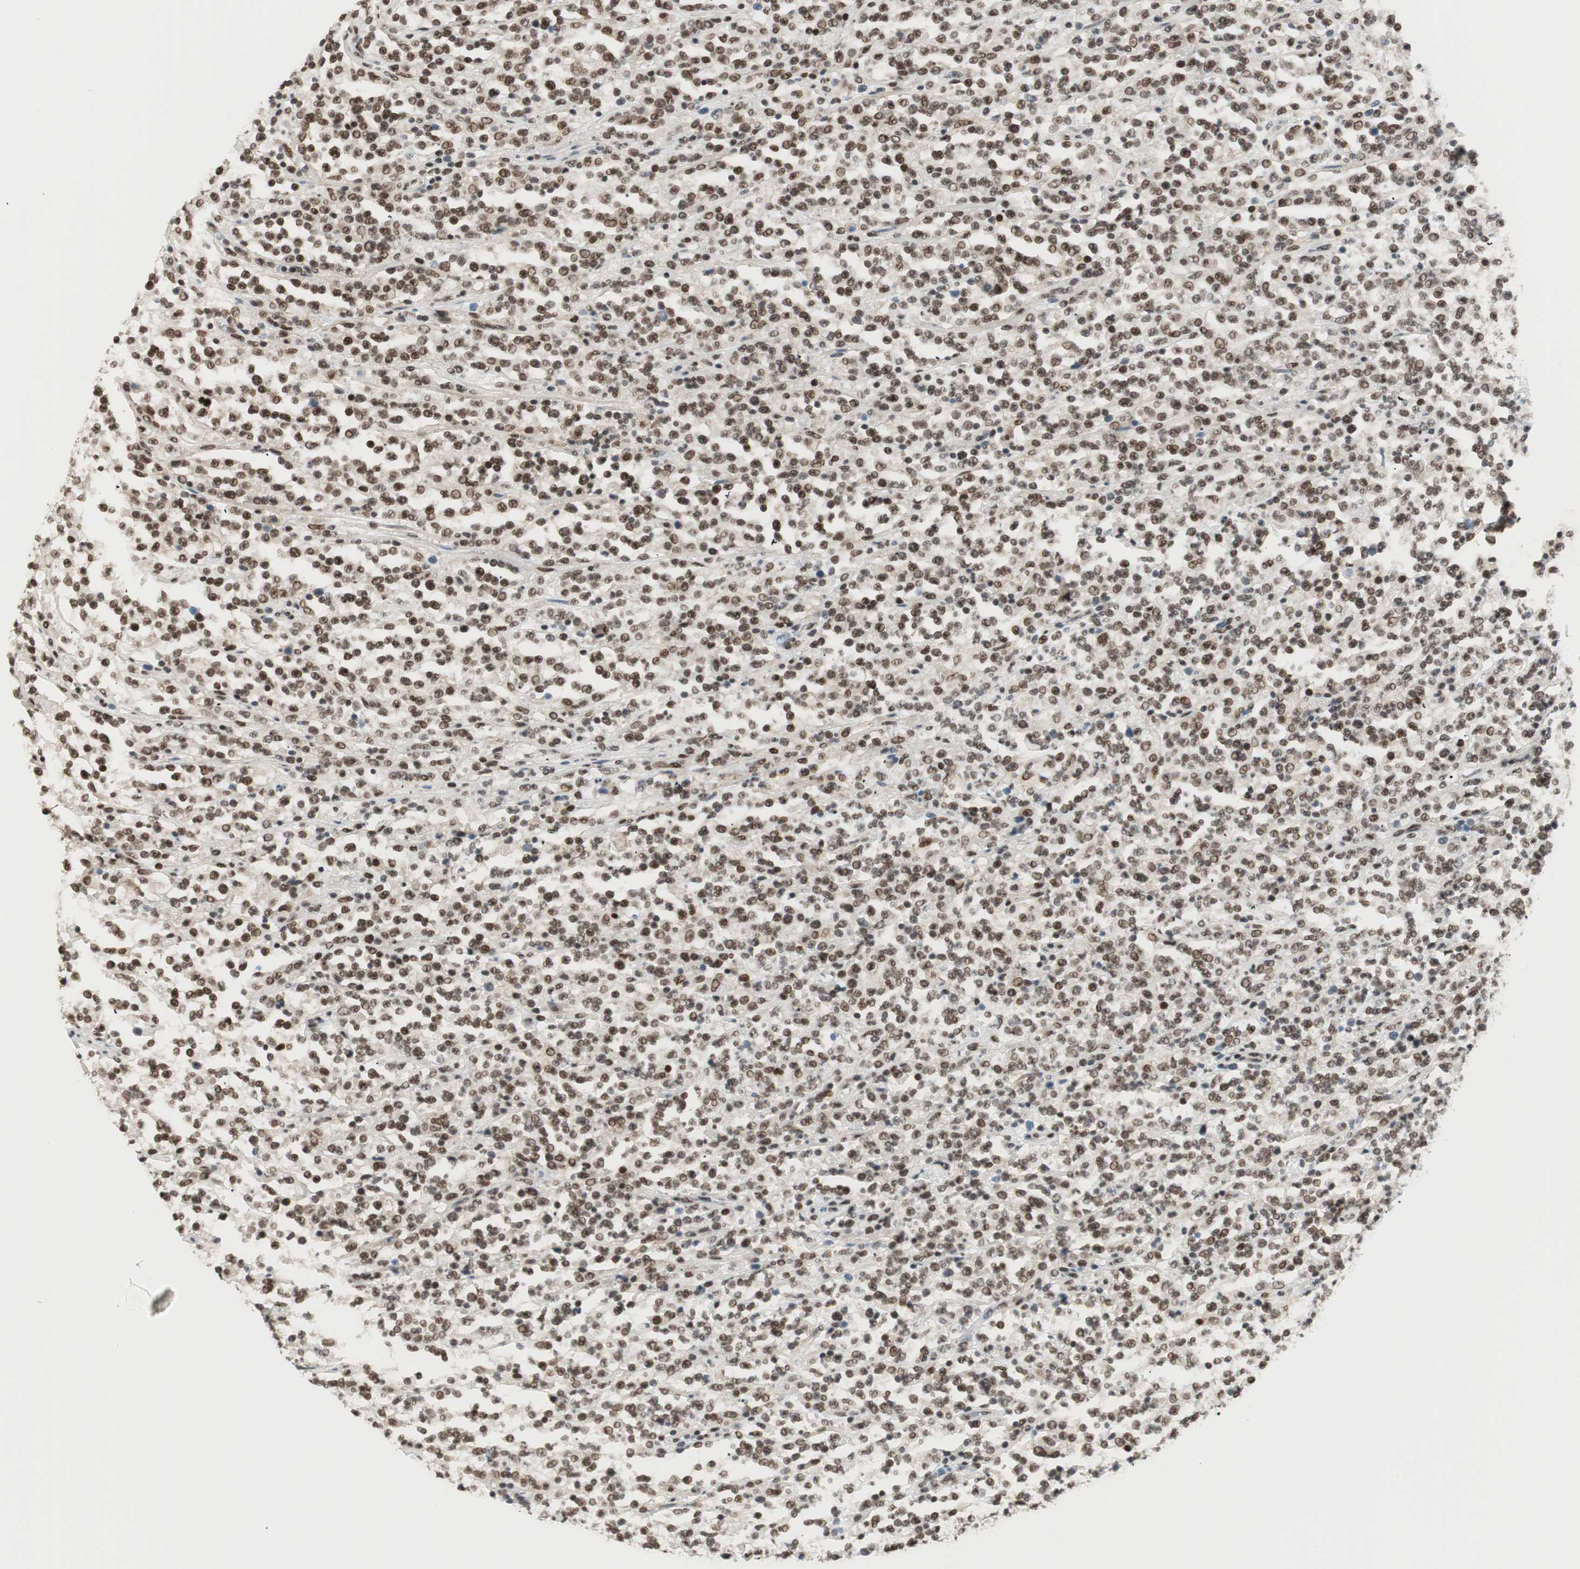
{"staining": {"intensity": "strong", "quantity": ">75%", "location": "nuclear"}, "tissue": "lymphoma", "cell_type": "Tumor cells", "image_type": "cancer", "snomed": [{"axis": "morphology", "description": "Malignant lymphoma, non-Hodgkin's type, High grade"}, {"axis": "topography", "description": "Soft tissue"}], "caption": "Malignant lymphoma, non-Hodgkin's type (high-grade) stained for a protein displays strong nuclear positivity in tumor cells.", "gene": "SMARCE1", "patient": {"sex": "male", "age": 18}}